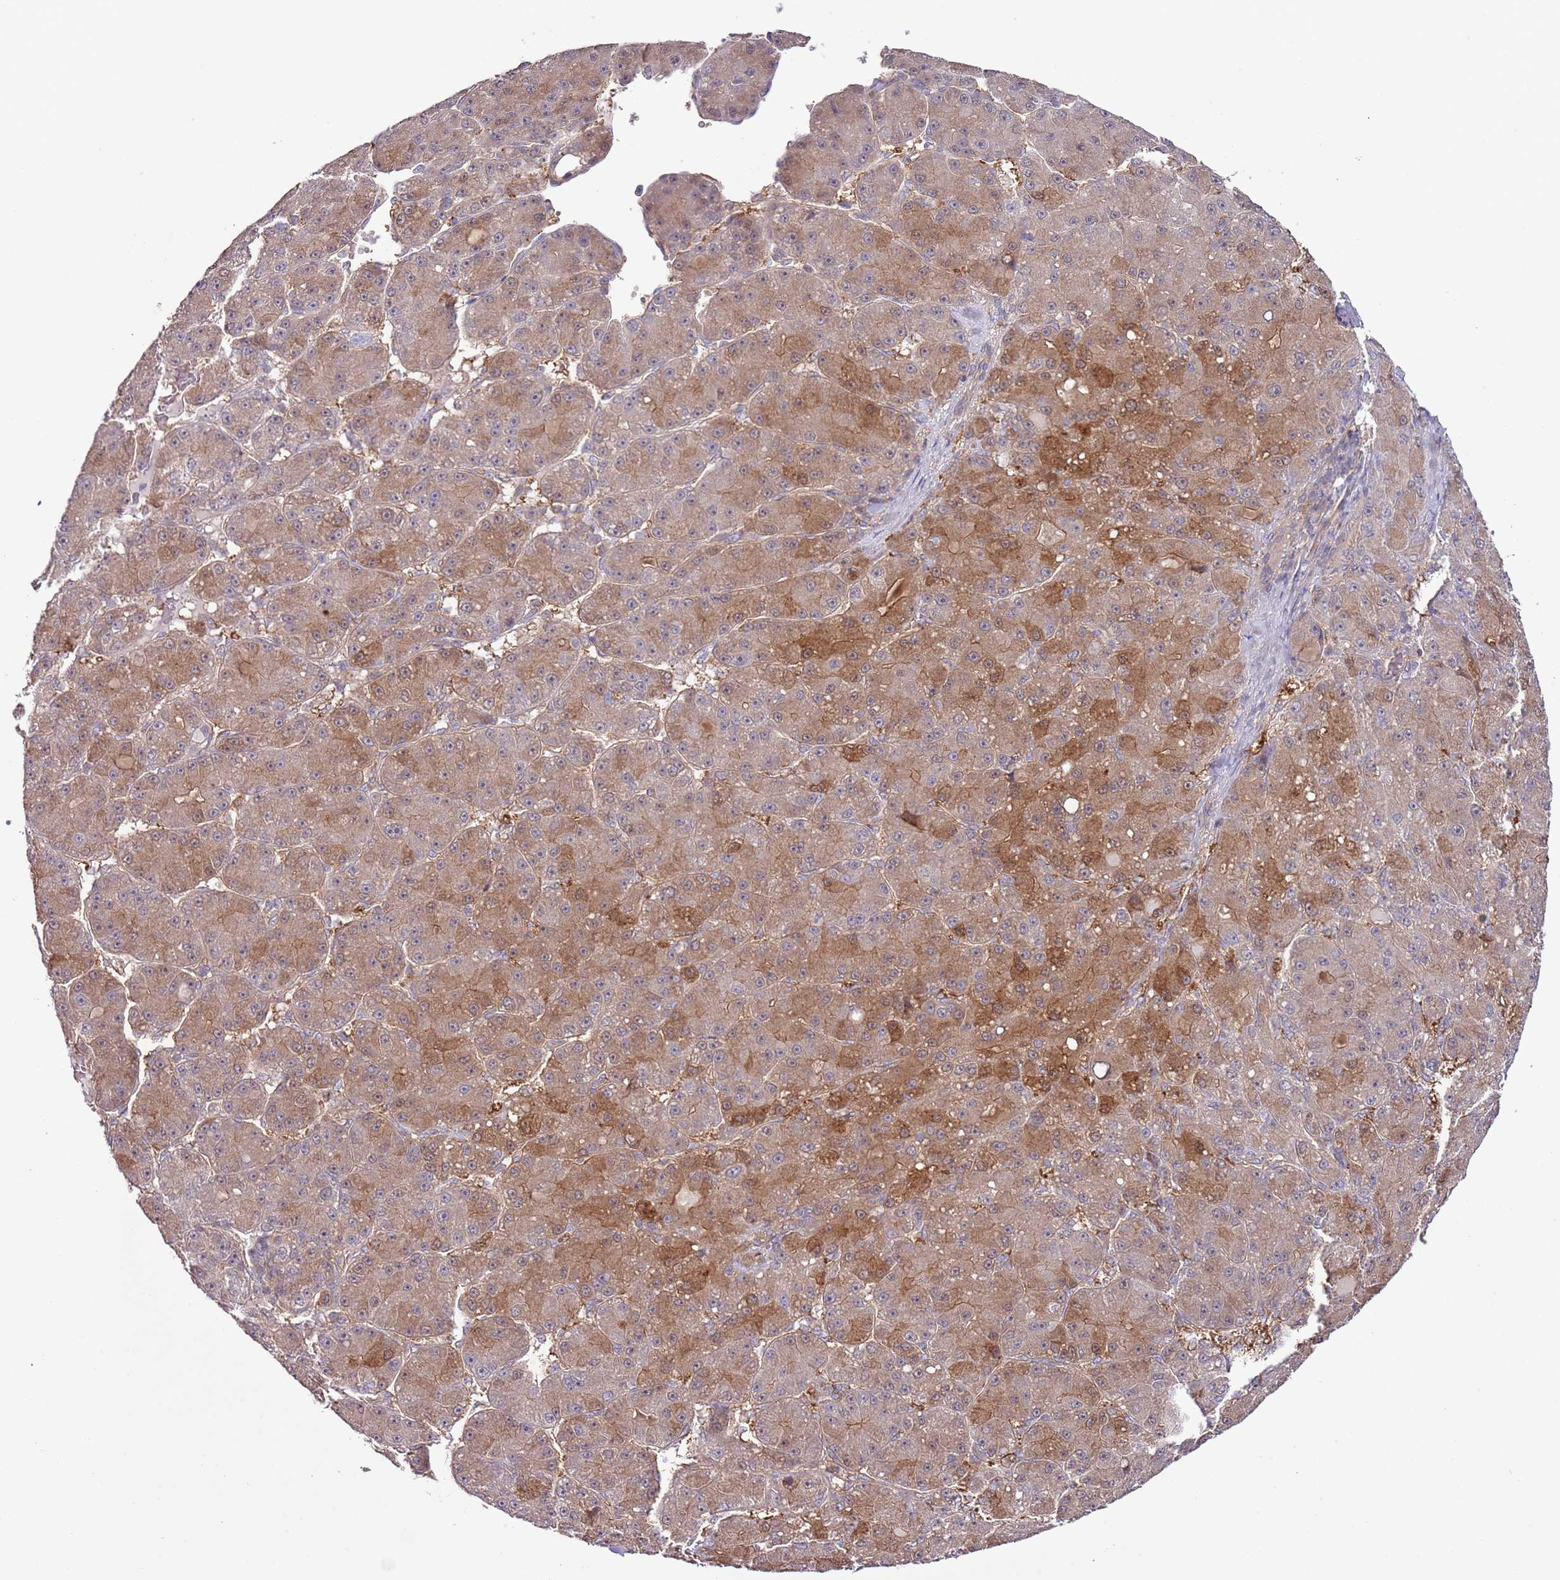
{"staining": {"intensity": "moderate", "quantity": ">75%", "location": "cytoplasmic/membranous"}, "tissue": "liver cancer", "cell_type": "Tumor cells", "image_type": "cancer", "snomed": [{"axis": "morphology", "description": "Carcinoma, Hepatocellular, NOS"}, {"axis": "topography", "description": "Liver"}], "caption": "Protein staining of liver cancer (hepatocellular carcinoma) tissue shows moderate cytoplasmic/membranous positivity in approximately >75% of tumor cells.", "gene": "LPIN2", "patient": {"sex": "male", "age": 67}}